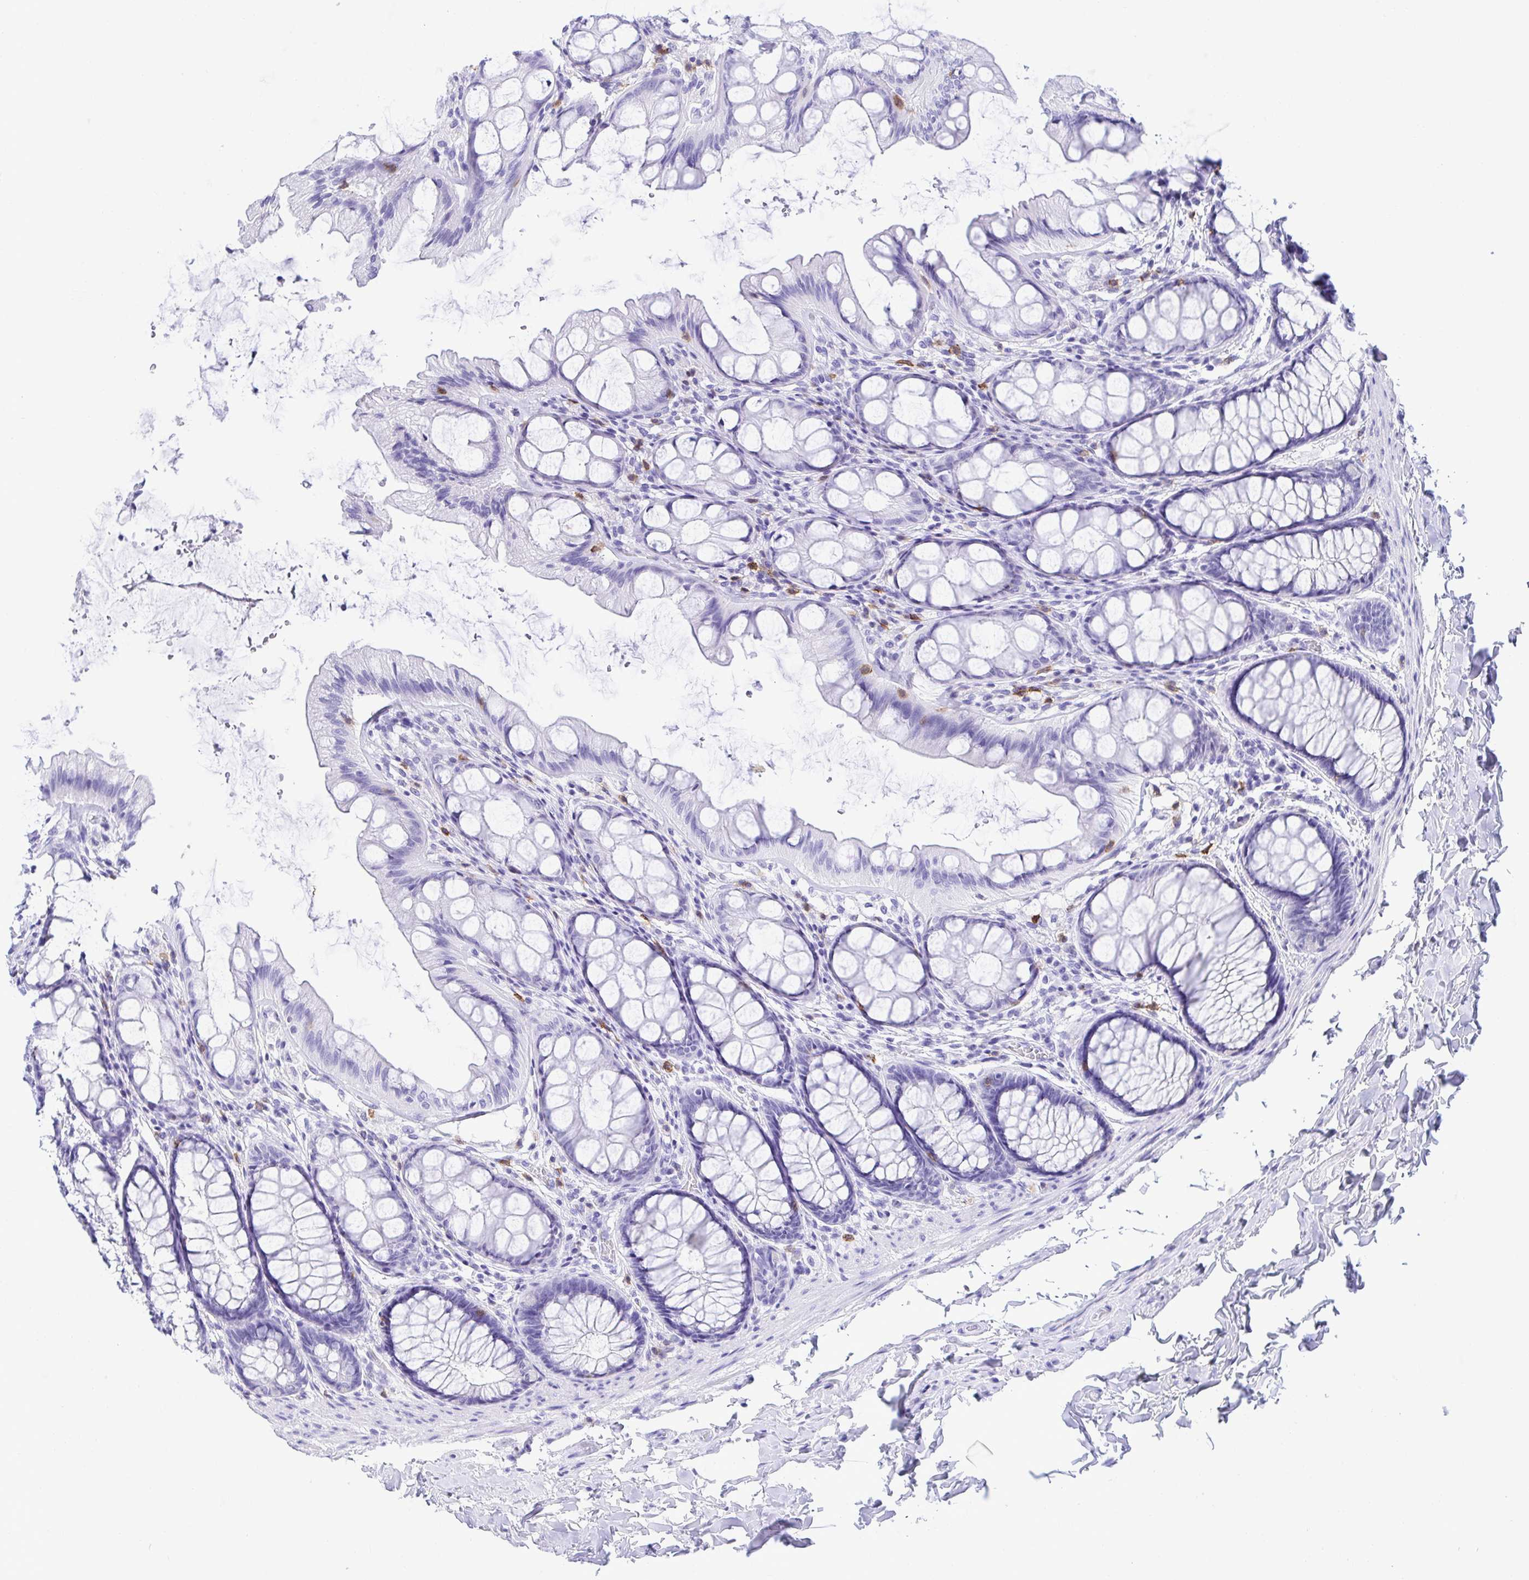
{"staining": {"intensity": "negative", "quantity": "none", "location": "none"}, "tissue": "colon", "cell_type": "Endothelial cells", "image_type": "normal", "snomed": [{"axis": "morphology", "description": "Normal tissue, NOS"}, {"axis": "topography", "description": "Colon"}], "caption": "Unremarkable colon was stained to show a protein in brown. There is no significant staining in endothelial cells.", "gene": "CD5", "patient": {"sex": "male", "age": 47}}